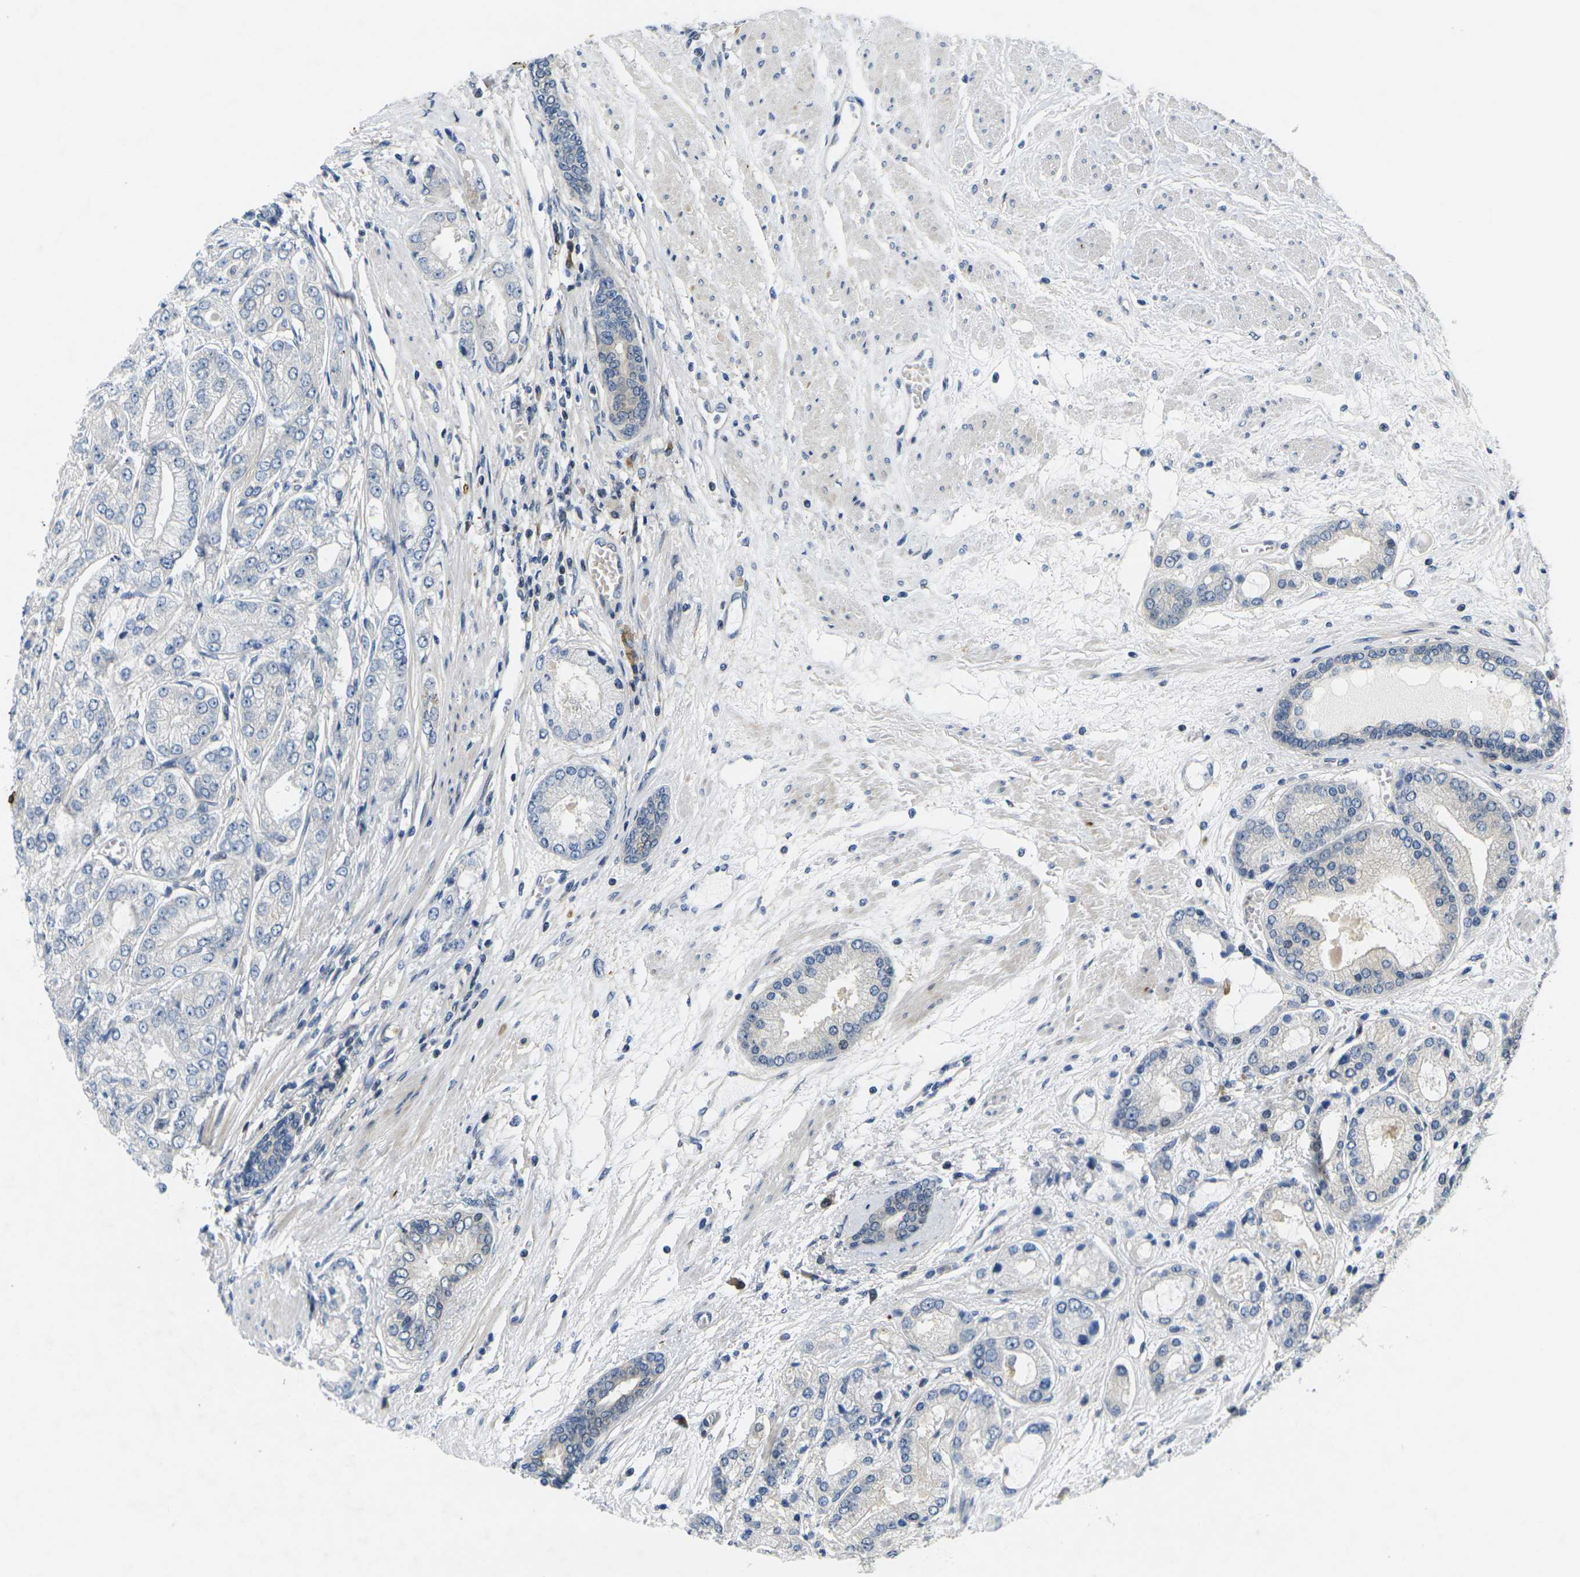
{"staining": {"intensity": "negative", "quantity": "none", "location": "none"}, "tissue": "prostate cancer", "cell_type": "Tumor cells", "image_type": "cancer", "snomed": [{"axis": "morphology", "description": "Adenocarcinoma, High grade"}, {"axis": "topography", "description": "Prostate"}], "caption": "IHC image of neoplastic tissue: human high-grade adenocarcinoma (prostate) stained with DAB displays no significant protein staining in tumor cells. (DAB (3,3'-diaminobenzidine) immunohistochemistry (IHC) visualized using brightfield microscopy, high magnification).", "gene": "ROBO2", "patient": {"sex": "male", "age": 59}}